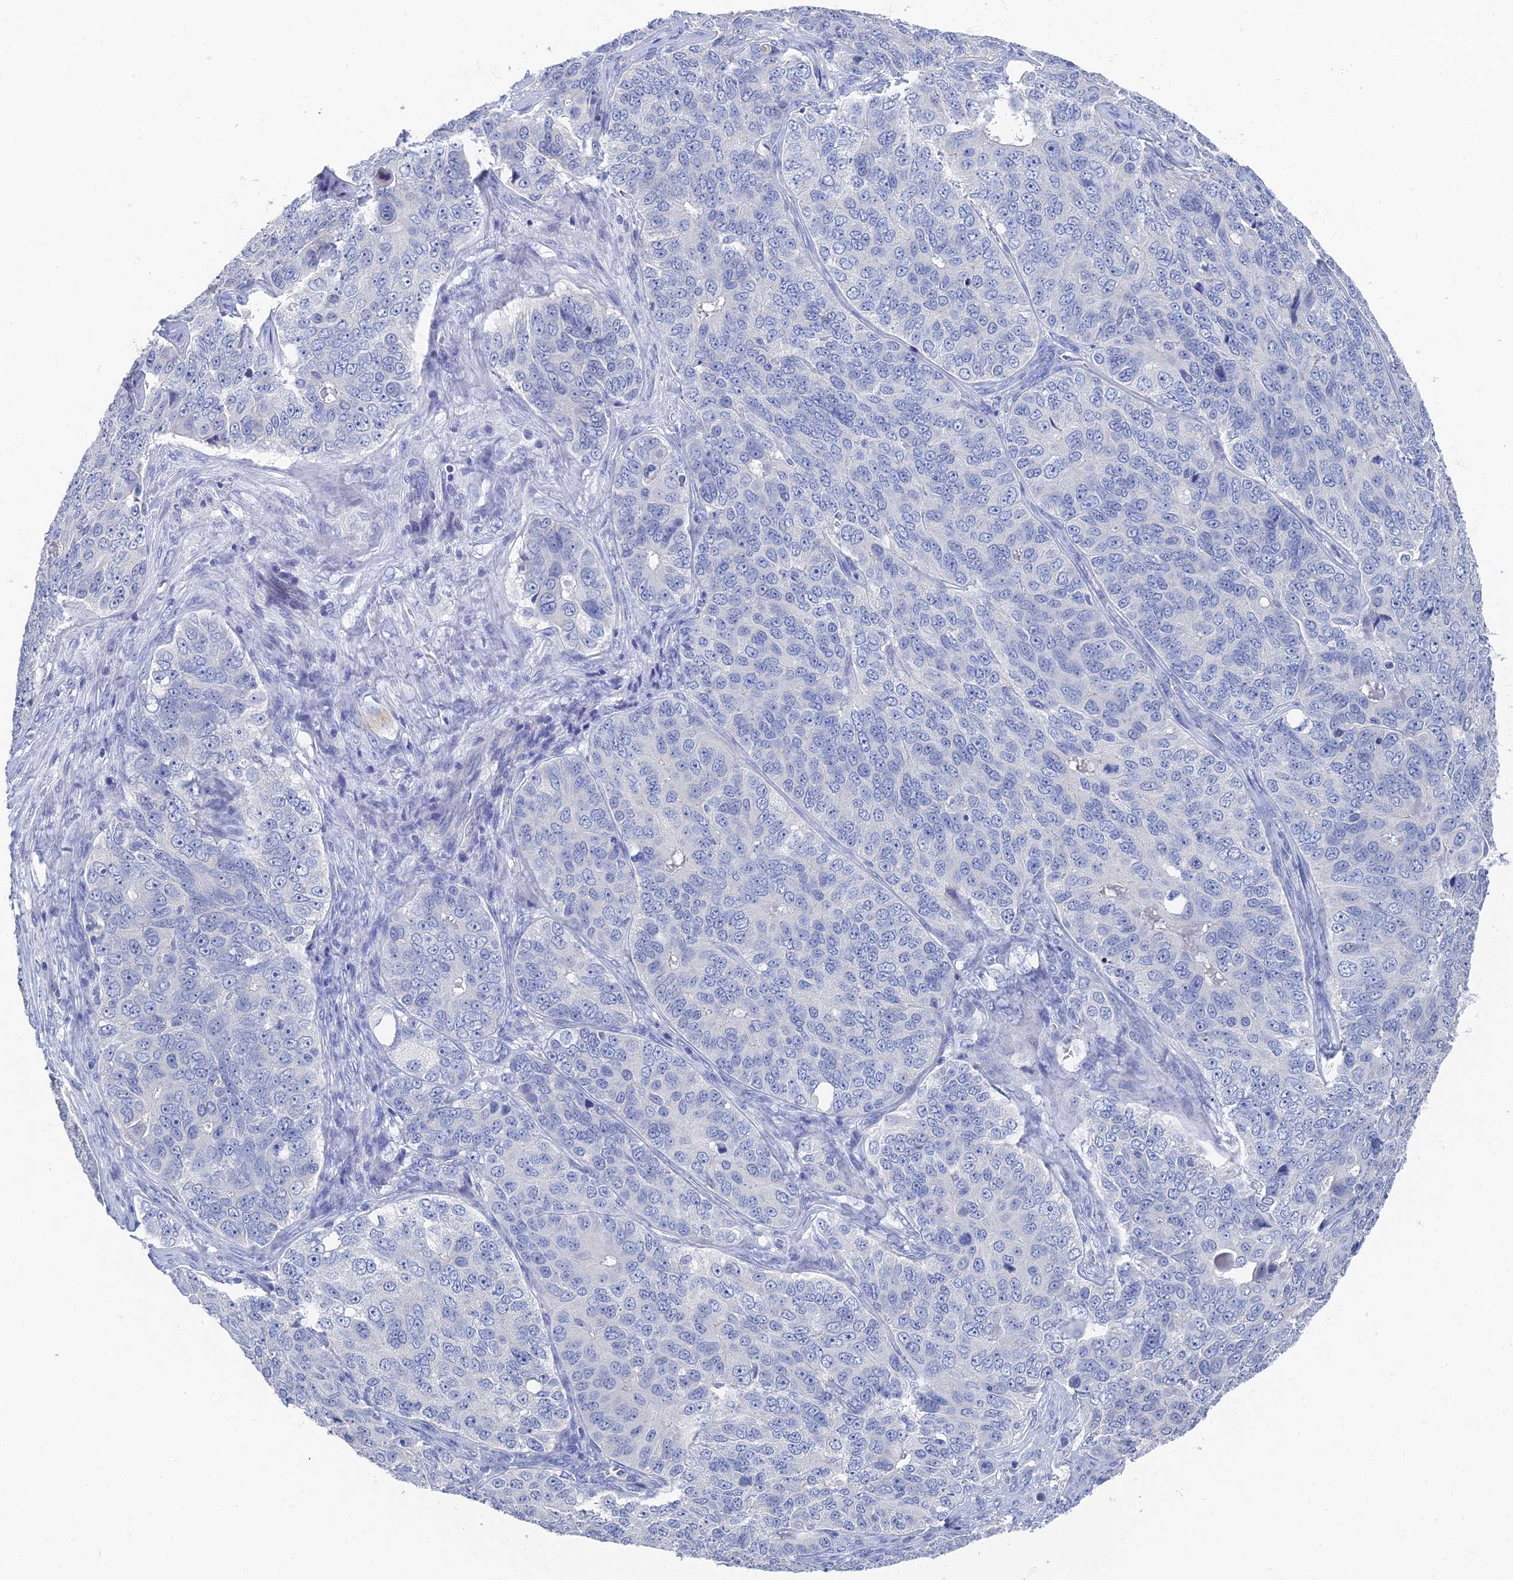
{"staining": {"intensity": "negative", "quantity": "none", "location": "none"}, "tissue": "ovarian cancer", "cell_type": "Tumor cells", "image_type": "cancer", "snomed": [{"axis": "morphology", "description": "Carcinoma, endometroid"}, {"axis": "topography", "description": "Ovary"}], "caption": "Tumor cells are negative for brown protein staining in endometroid carcinoma (ovarian).", "gene": "GFAP", "patient": {"sex": "female", "age": 51}}